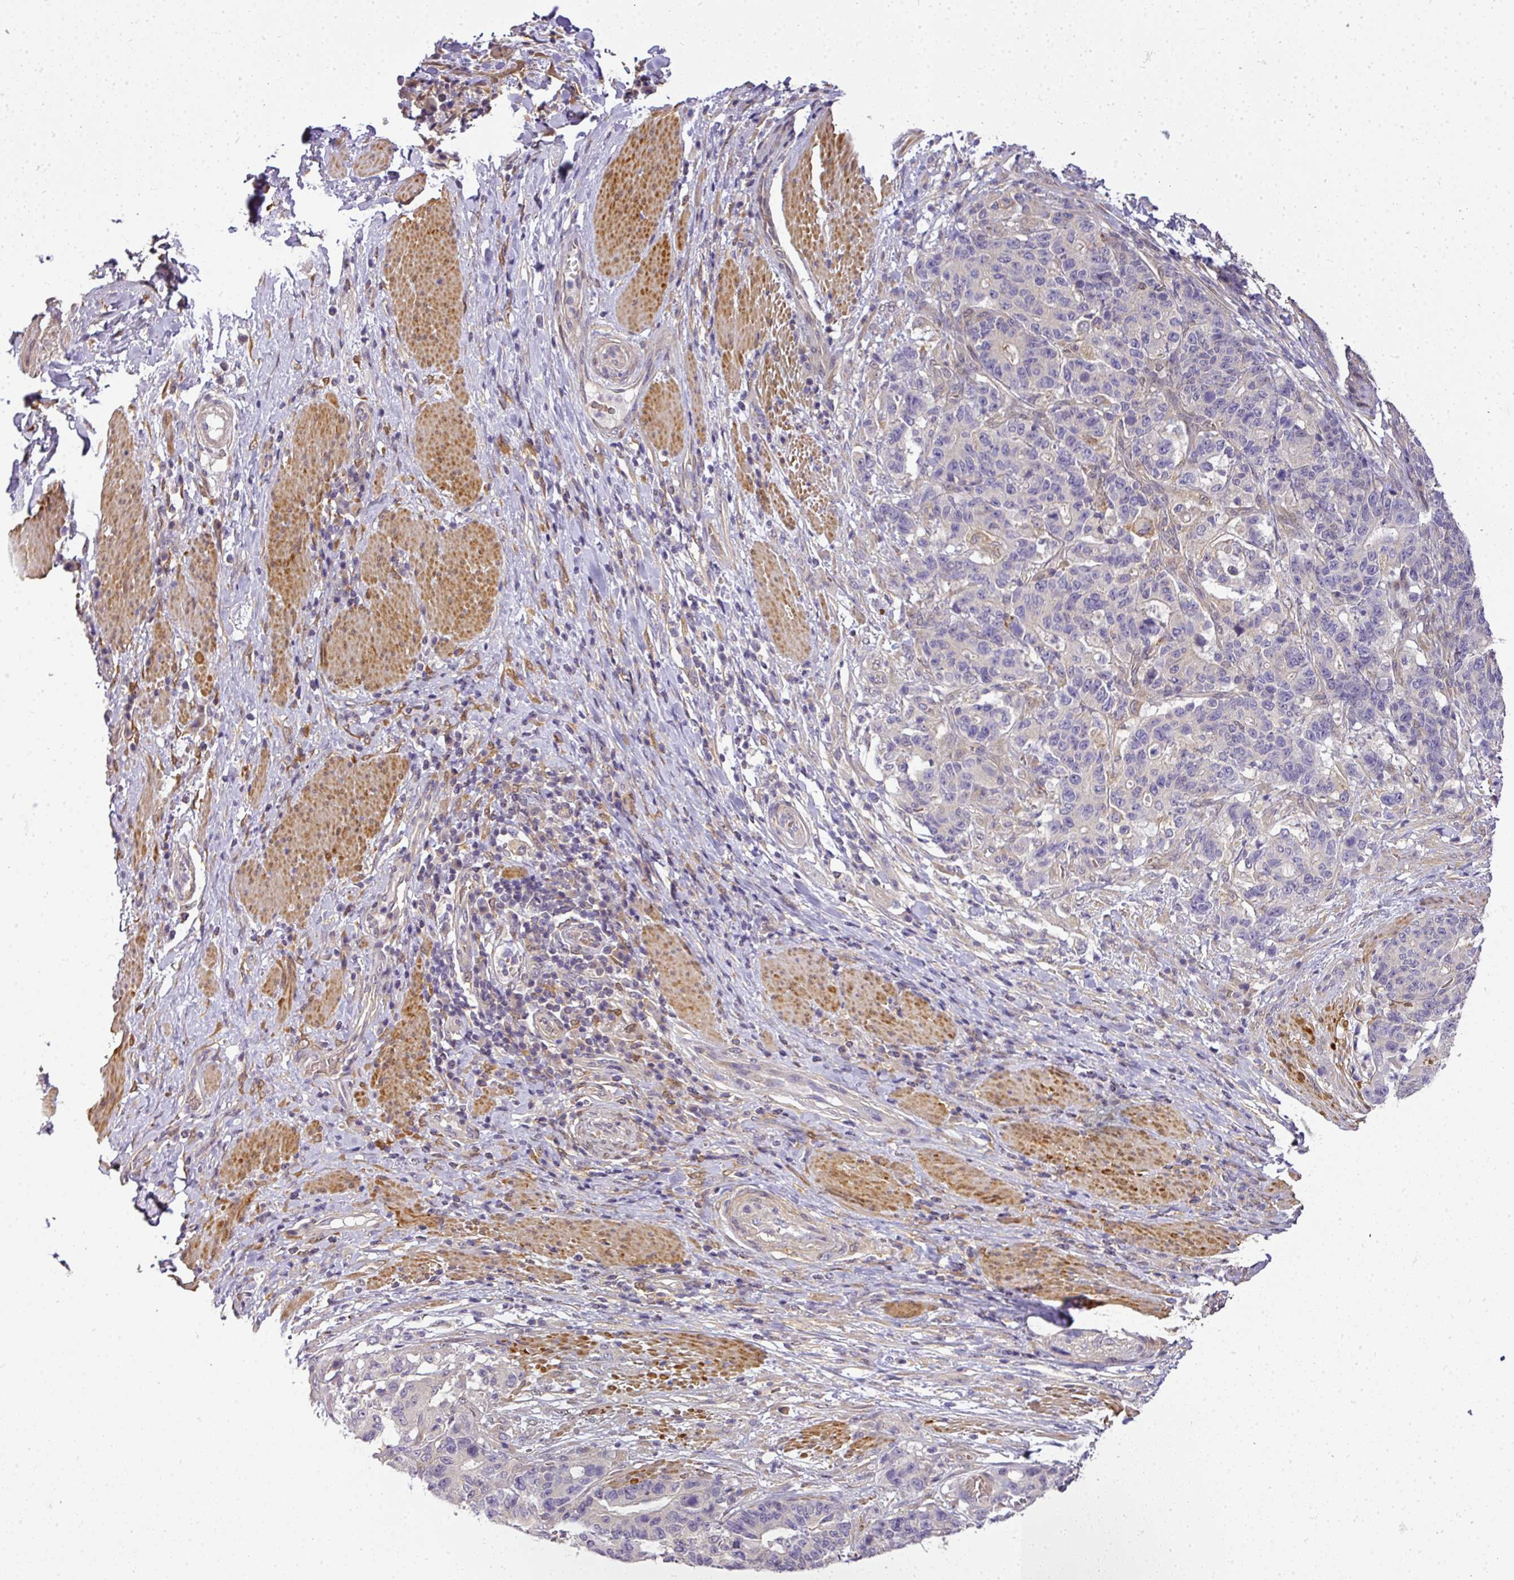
{"staining": {"intensity": "negative", "quantity": "none", "location": "none"}, "tissue": "stomach cancer", "cell_type": "Tumor cells", "image_type": "cancer", "snomed": [{"axis": "morphology", "description": "Normal tissue, NOS"}, {"axis": "morphology", "description": "Adenocarcinoma, NOS"}, {"axis": "topography", "description": "Stomach"}], "caption": "Immunohistochemistry photomicrograph of human stomach adenocarcinoma stained for a protein (brown), which demonstrates no staining in tumor cells.", "gene": "ADH5", "patient": {"sex": "female", "age": 64}}